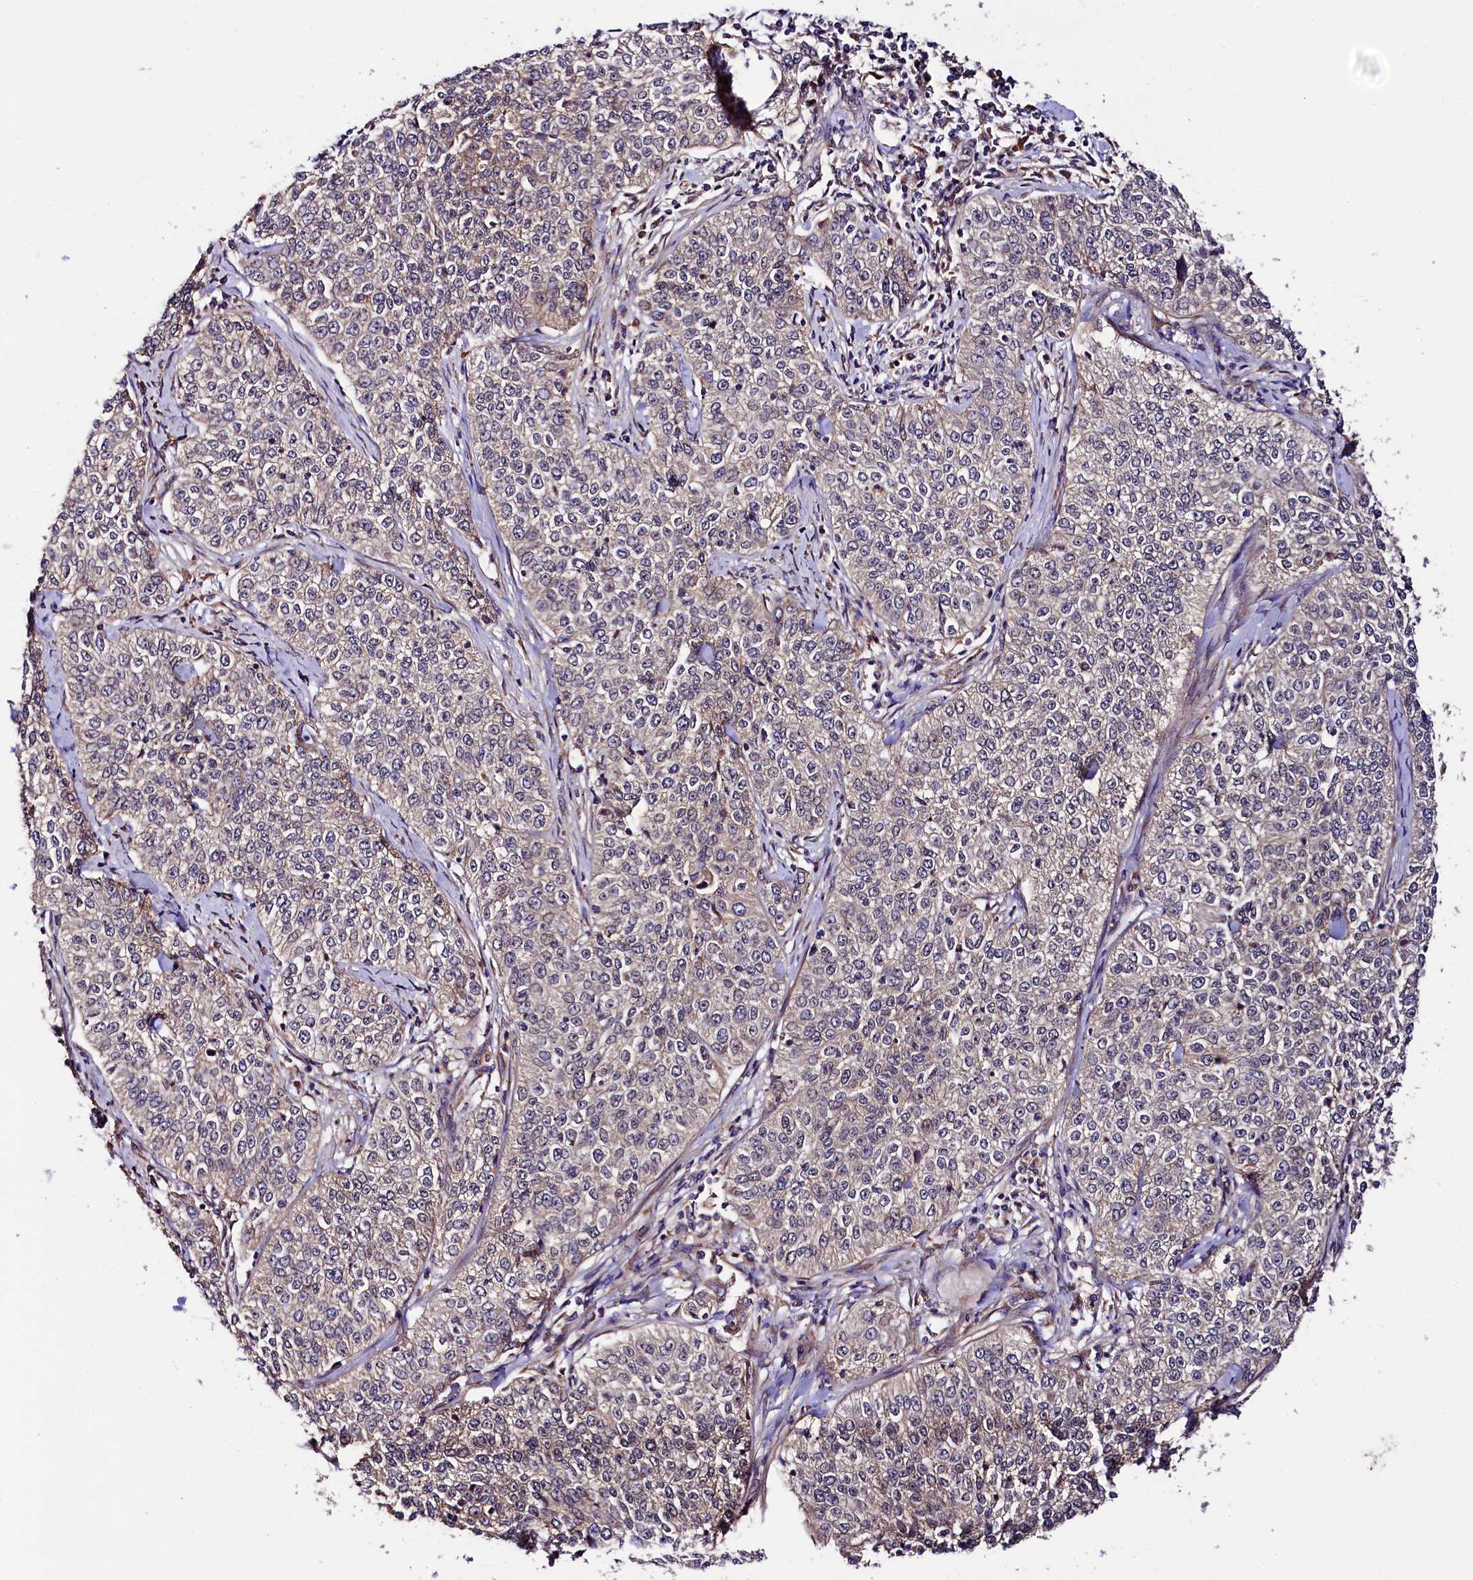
{"staining": {"intensity": "negative", "quantity": "none", "location": "none"}, "tissue": "cervical cancer", "cell_type": "Tumor cells", "image_type": "cancer", "snomed": [{"axis": "morphology", "description": "Squamous cell carcinoma, NOS"}, {"axis": "topography", "description": "Cervix"}], "caption": "Tumor cells show no significant protein staining in cervical cancer. (IHC, brightfield microscopy, high magnification).", "gene": "VPS35", "patient": {"sex": "female", "age": 35}}